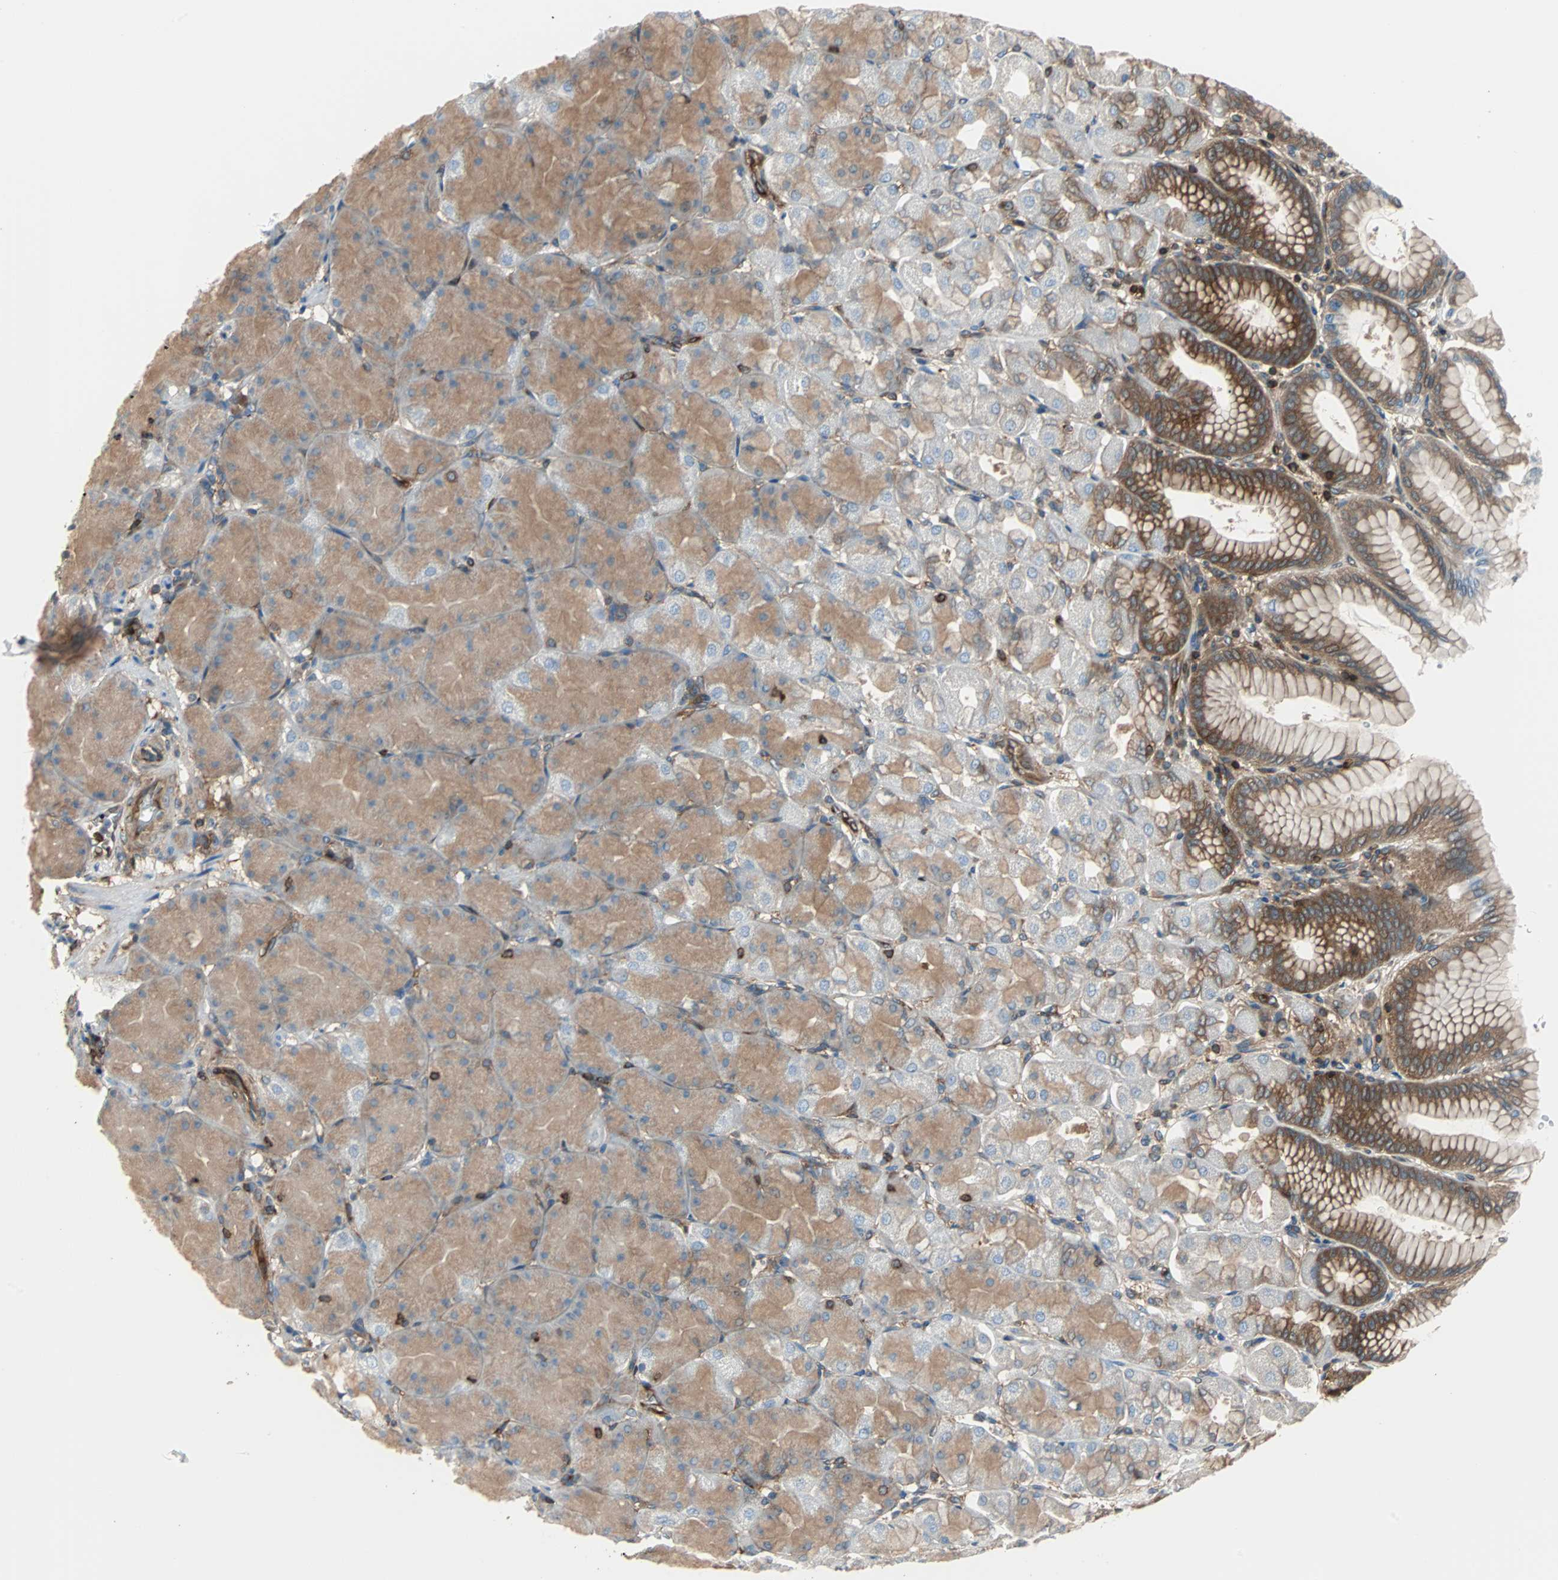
{"staining": {"intensity": "strong", "quantity": "25%-75%", "location": "cytoplasmic/membranous"}, "tissue": "stomach", "cell_type": "Glandular cells", "image_type": "normal", "snomed": [{"axis": "morphology", "description": "Normal tissue, NOS"}, {"axis": "topography", "description": "Stomach, upper"}], "caption": "IHC (DAB (3,3'-diaminobenzidine)) staining of normal stomach displays strong cytoplasmic/membranous protein expression in about 25%-75% of glandular cells.", "gene": "RELA", "patient": {"sex": "female", "age": 56}}